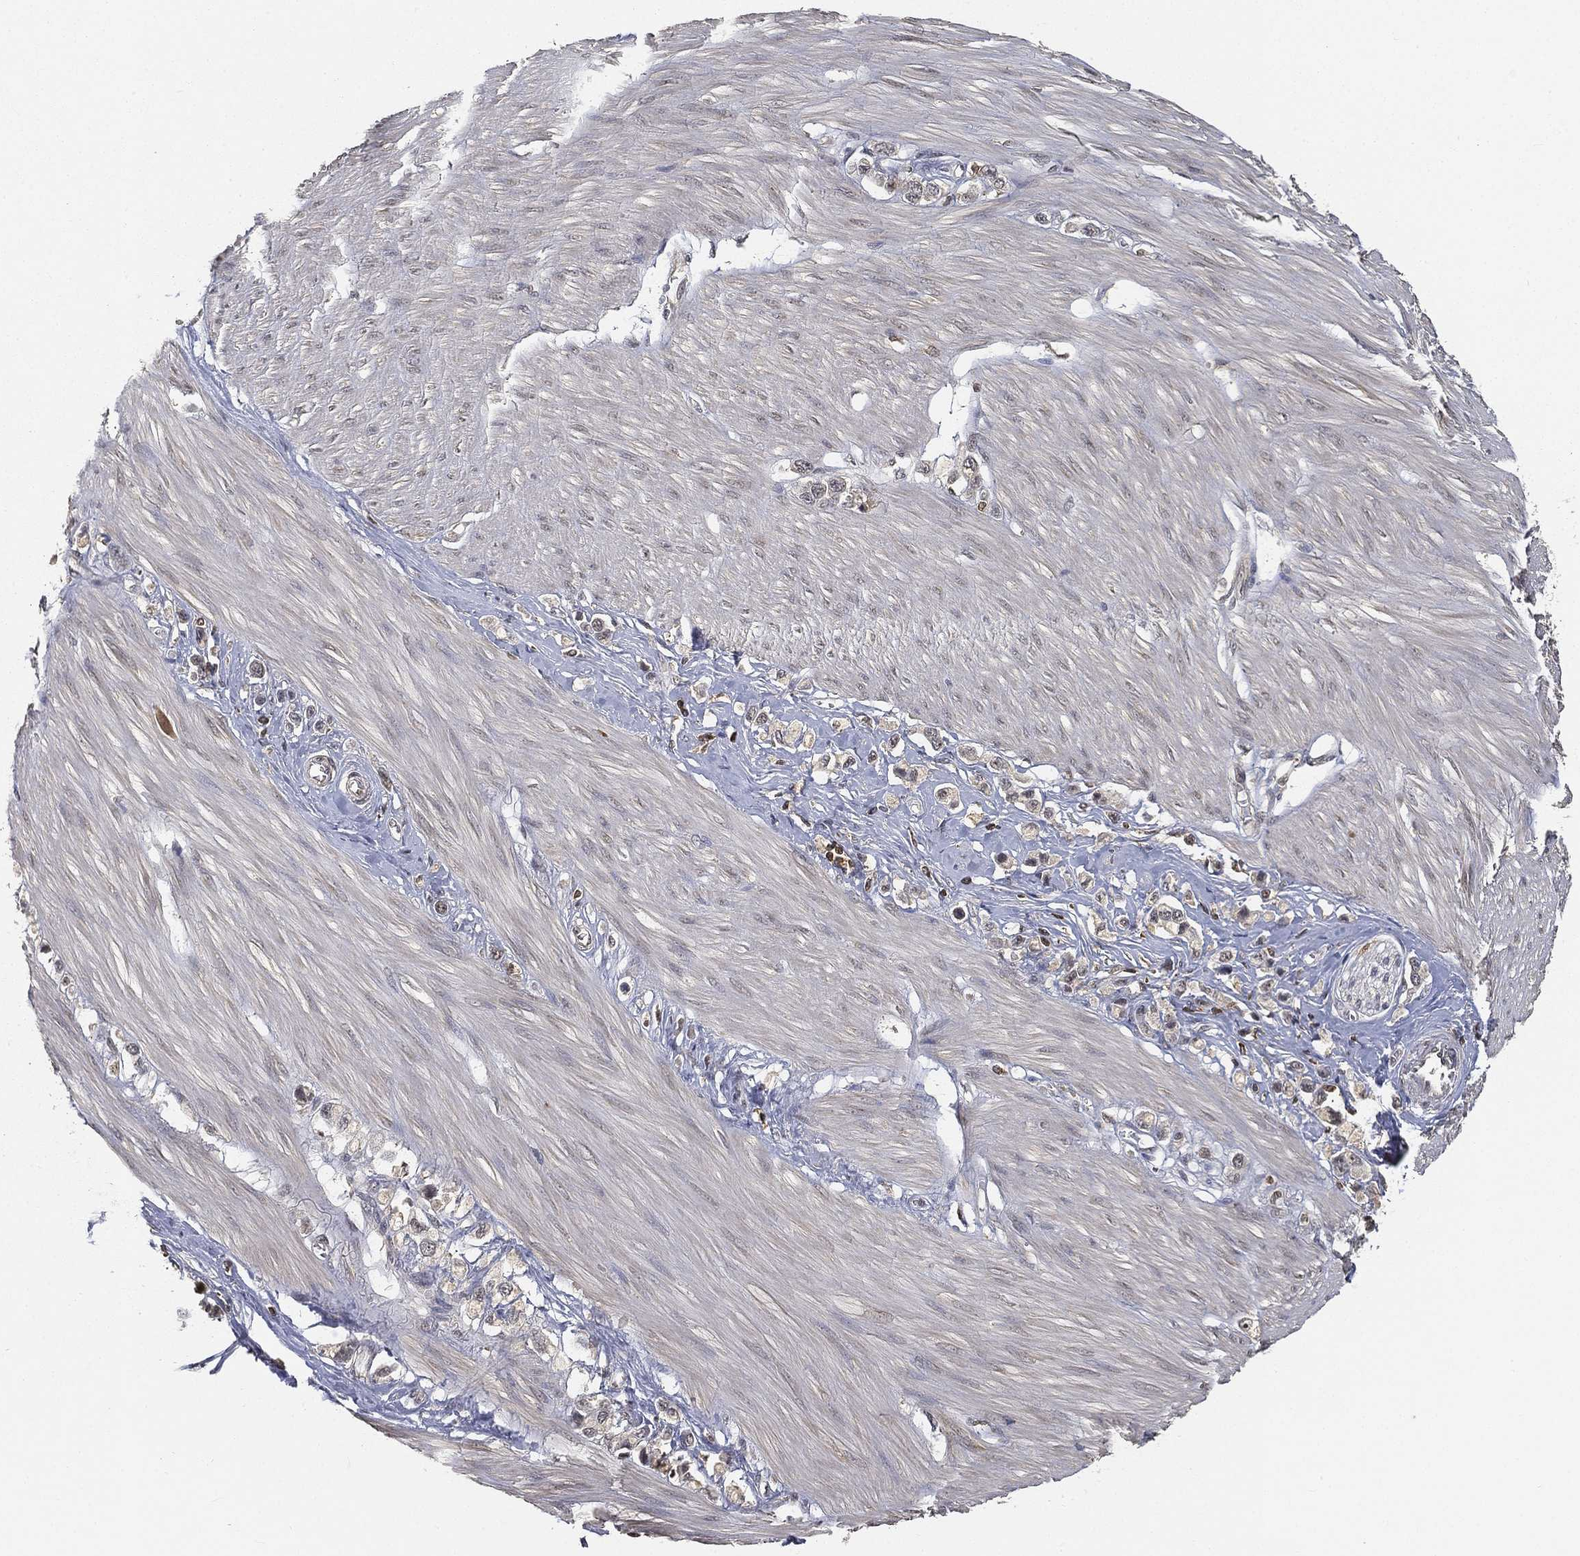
{"staining": {"intensity": "negative", "quantity": "none", "location": "none"}, "tissue": "stomach cancer", "cell_type": "Tumor cells", "image_type": "cancer", "snomed": [{"axis": "morphology", "description": "Normal tissue, NOS"}, {"axis": "morphology", "description": "Adenocarcinoma, NOS"}, {"axis": "morphology", "description": "Adenocarcinoma, High grade"}, {"axis": "topography", "description": "Stomach, upper"}, {"axis": "topography", "description": "Stomach"}], "caption": "Immunohistochemistry (IHC) image of stomach cancer stained for a protein (brown), which shows no positivity in tumor cells.", "gene": "WDR26", "patient": {"sex": "female", "age": 65}}